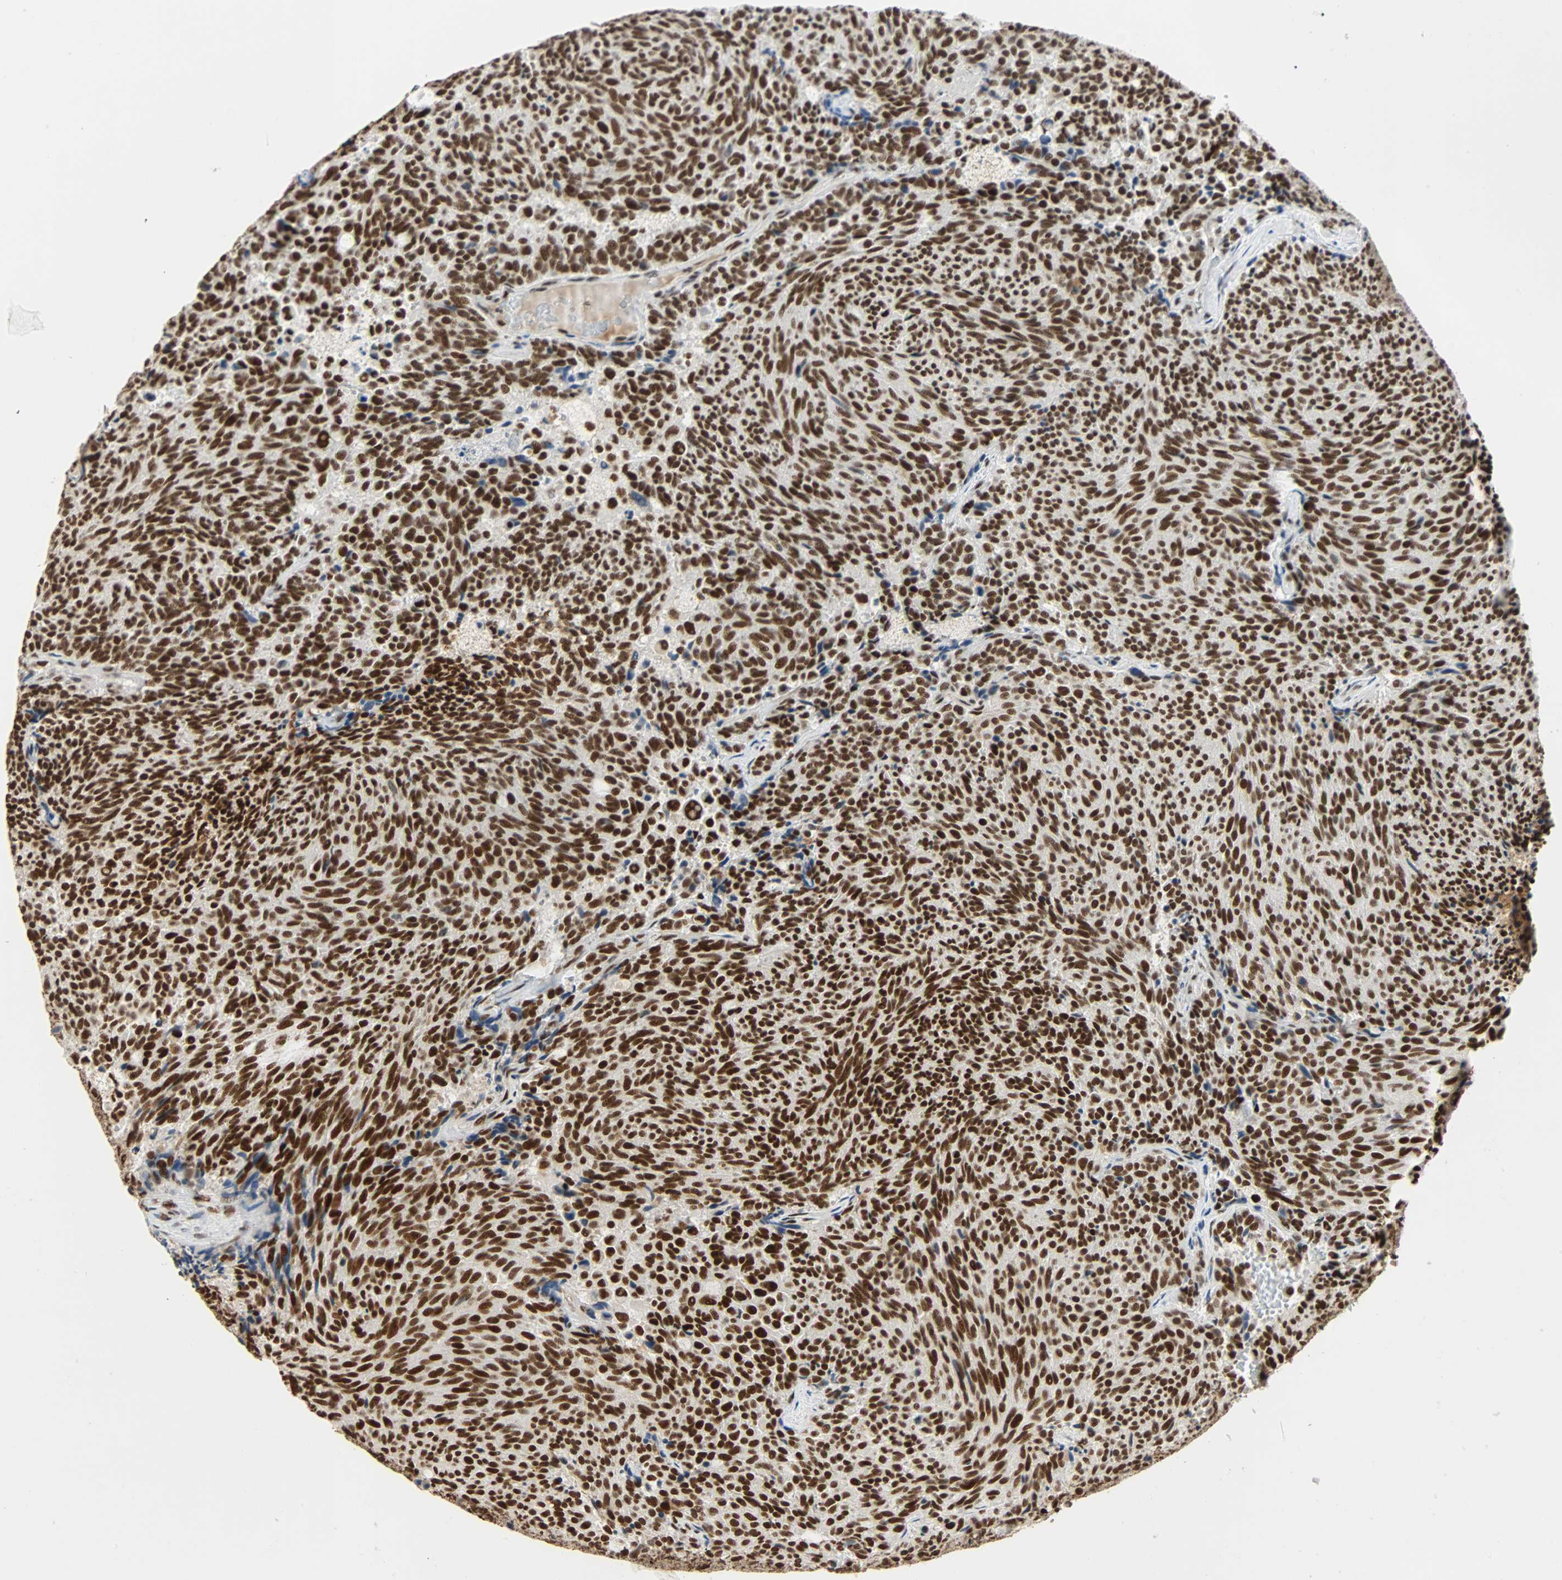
{"staining": {"intensity": "strong", "quantity": ">75%", "location": "nuclear"}, "tissue": "carcinoid", "cell_type": "Tumor cells", "image_type": "cancer", "snomed": [{"axis": "morphology", "description": "Carcinoid, malignant, NOS"}, {"axis": "topography", "description": "Pancreas"}], "caption": "Carcinoid (malignant) stained for a protein (brown) displays strong nuclear positive expression in approximately >75% of tumor cells.", "gene": "CDK12", "patient": {"sex": "female", "age": 54}}